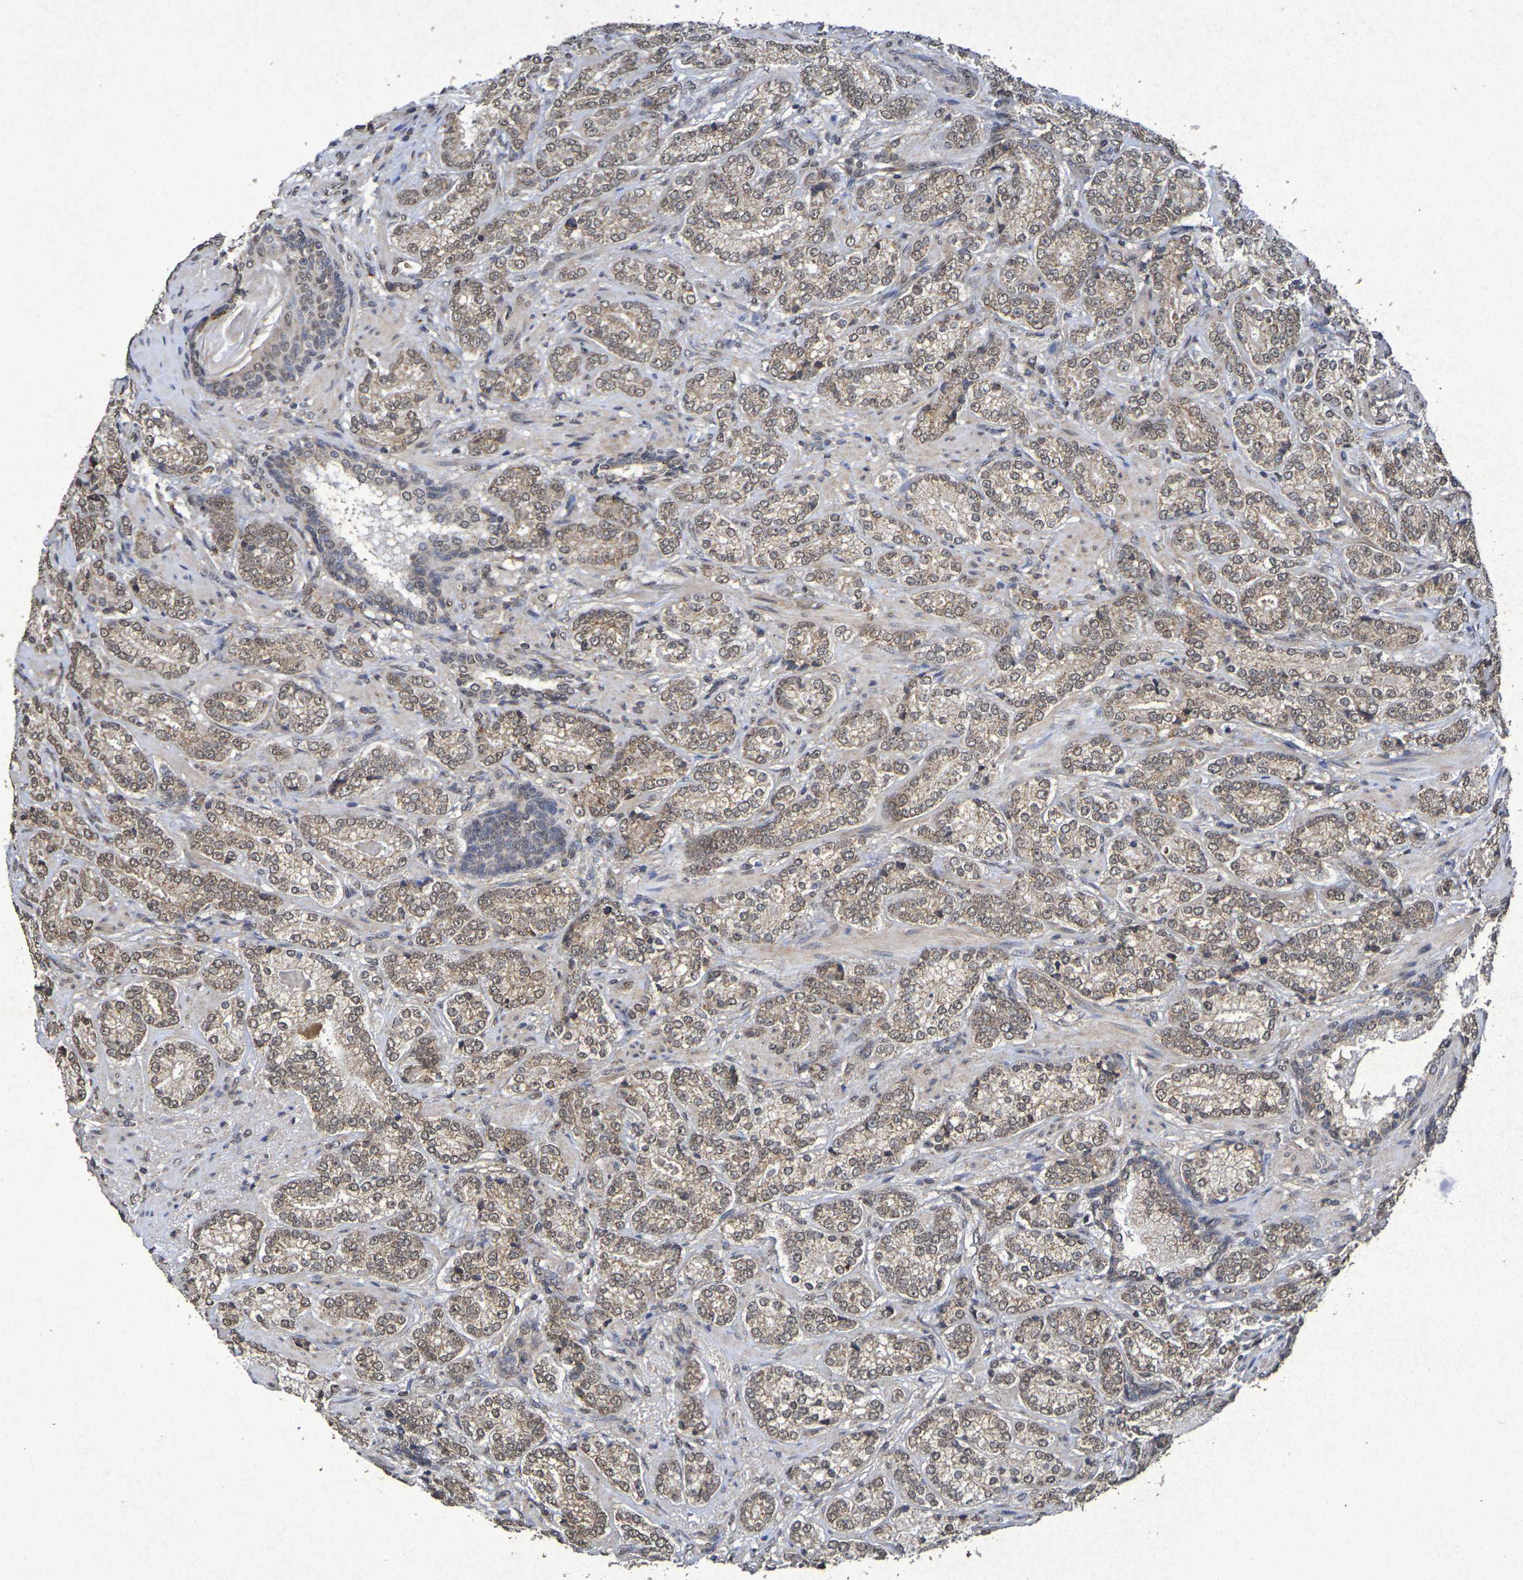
{"staining": {"intensity": "weak", "quantity": ">75%", "location": "cytoplasmic/membranous,nuclear"}, "tissue": "prostate cancer", "cell_type": "Tumor cells", "image_type": "cancer", "snomed": [{"axis": "morphology", "description": "Adenocarcinoma, High grade"}, {"axis": "topography", "description": "Prostate"}], "caption": "This micrograph reveals adenocarcinoma (high-grade) (prostate) stained with immunohistochemistry to label a protein in brown. The cytoplasmic/membranous and nuclear of tumor cells show weak positivity for the protein. Nuclei are counter-stained blue.", "gene": "GUCY1A2", "patient": {"sex": "male", "age": 61}}